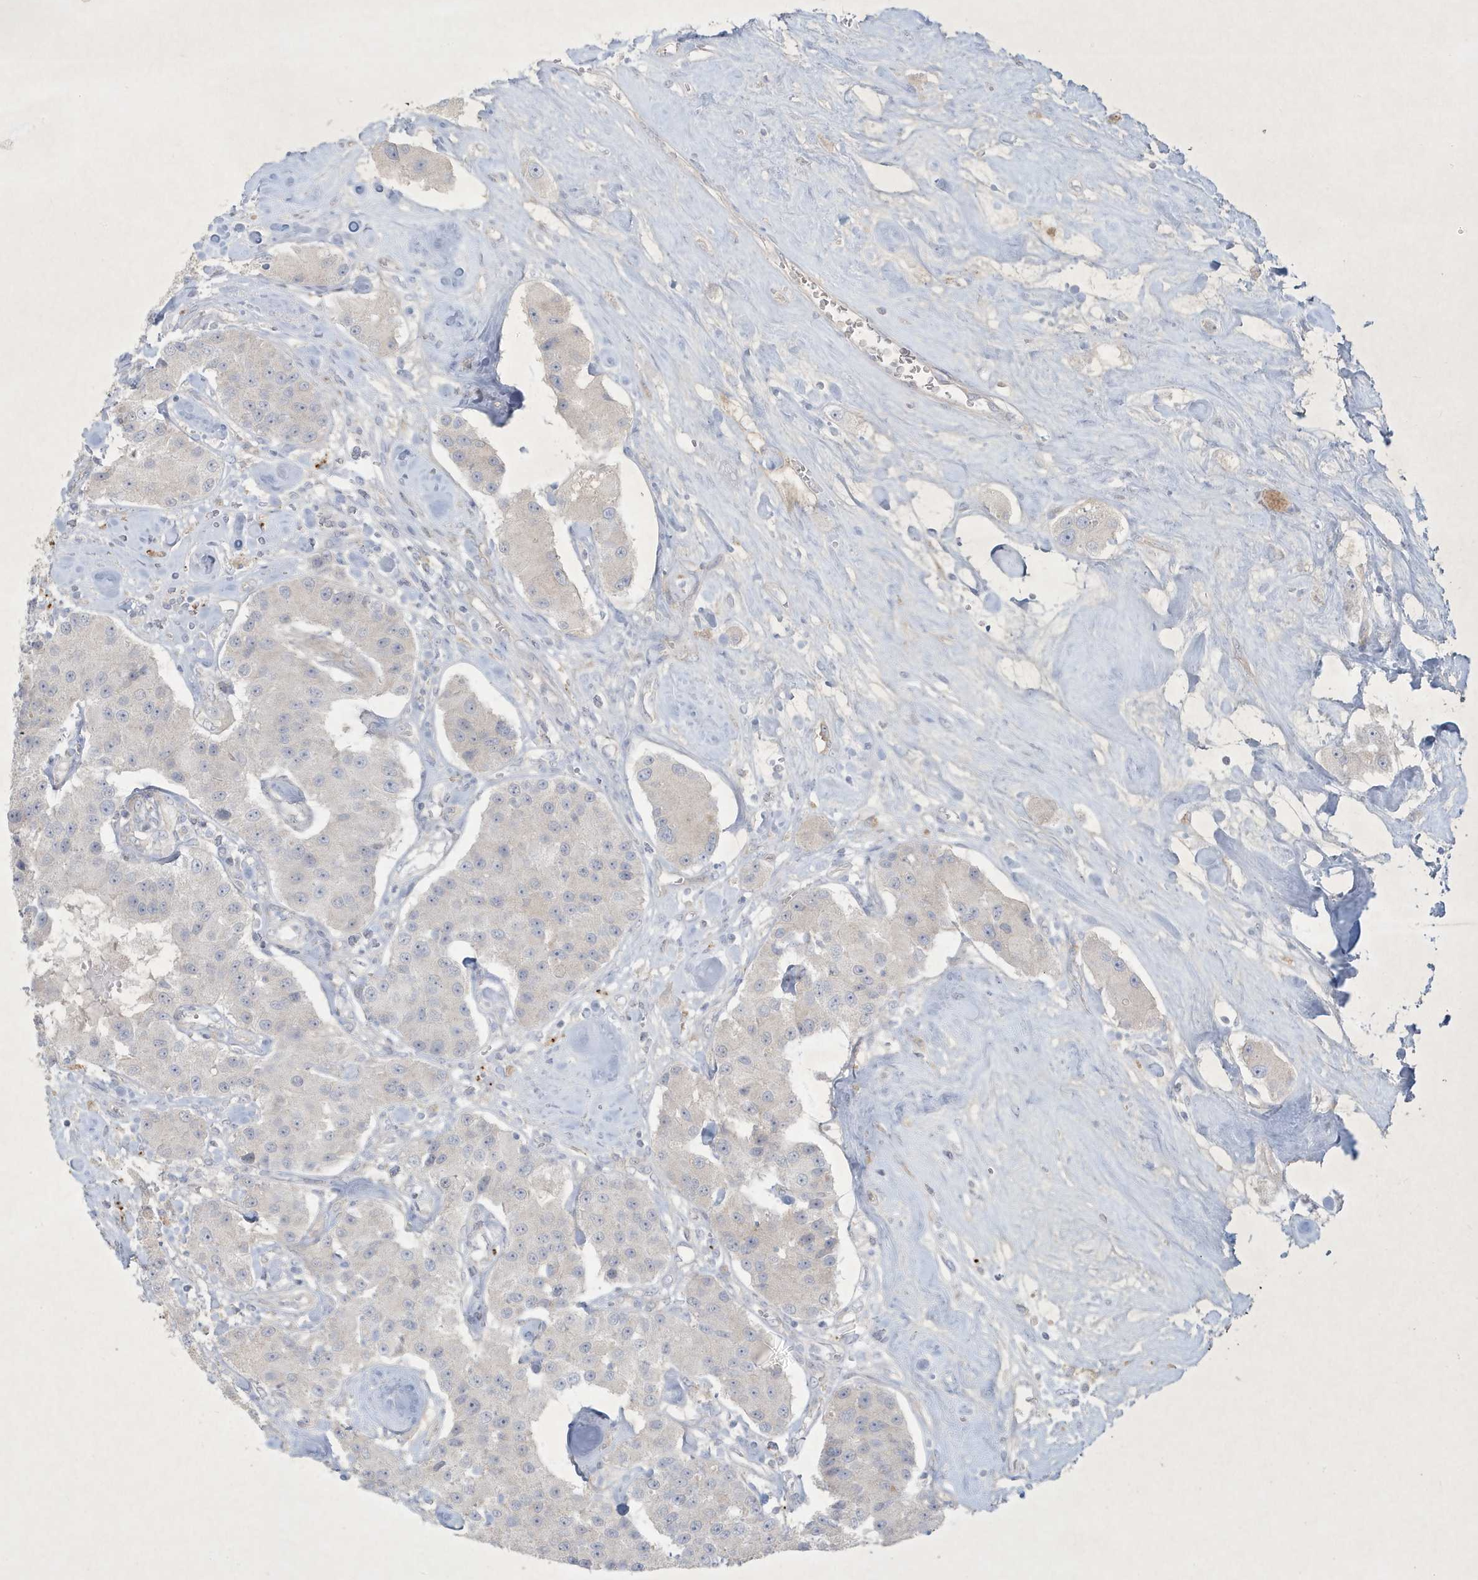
{"staining": {"intensity": "negative", "quantity": "none", "location": "none"}, "tissue": "carcinoid", "cell_type": "Tumor cells", "image_type": "cancer", "snomed": [{"axis": "morphology", "description": "Carcinoid, malignant, NOS"}, {"axis": "topography", "description": "Pancreas"}], "caption": "IHC photomicrograph of carcinoid stained for a protein (brown), which shows no positivity in tumor cells.", "gene": "CCDC24", "patient": {"sex": "male", "age": 41}}